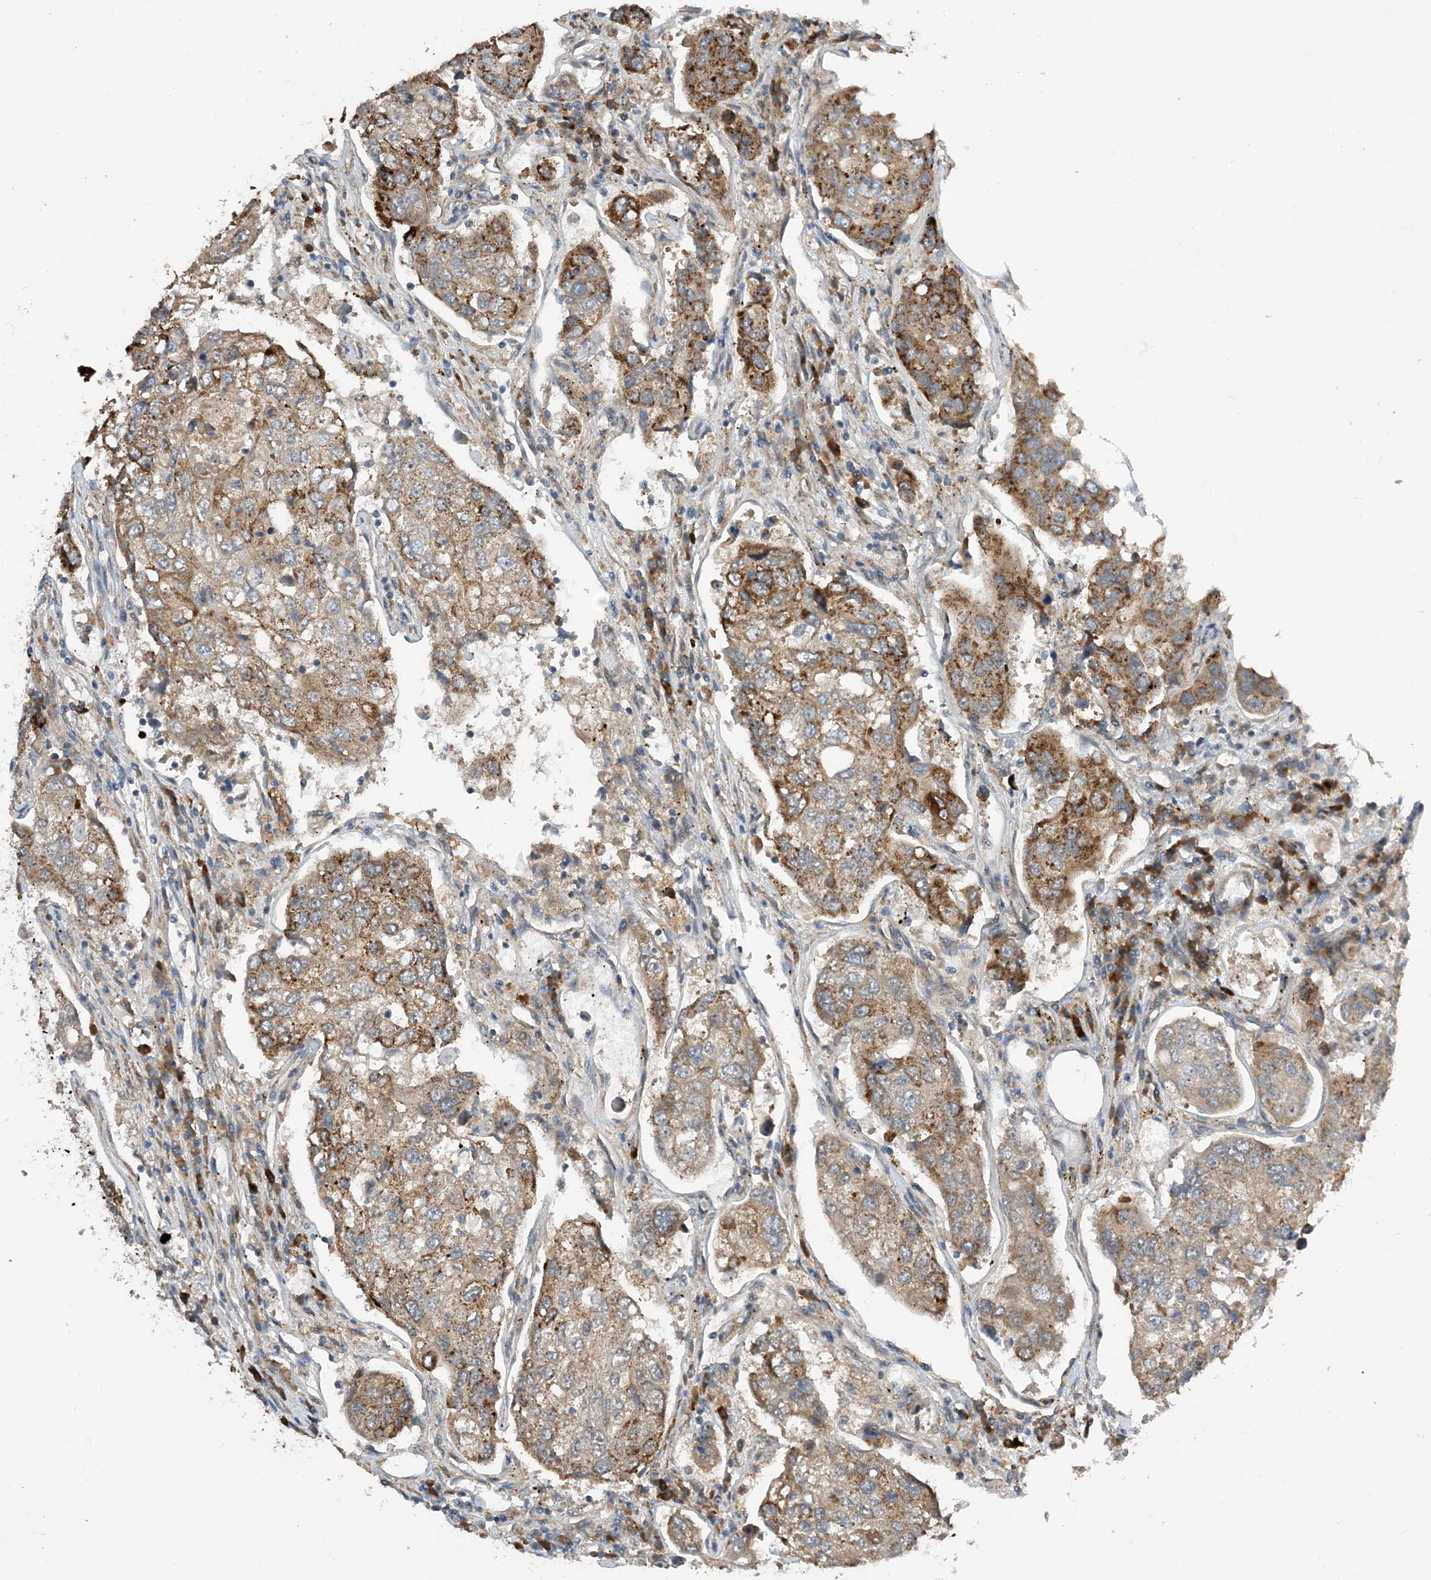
{"staining": {"intensity": "moderate", "quantity": ">75%", "location": "cytoplasmic/membranous"}, "tissue": "urothelial cancer", "cell_type": "Tumor cells", "image_type": "cancer", "snomed": [{"axis": "morphology", "description": "Urothelial carcinoma, High grade"}, {"axis": "topography", "description": "Lymph node"}, {"axis": "topography", "description": "Urinary bladder"}], "caption": "IHC (DAB (3,3'-diaminobenzidine)) staining of urothelial cancer exhibits moderate cytoplasmic/membranous protein staining in about >75% of tumor cells.", "gene": "PHOSPHO2", "patient": {"sex": "male", "age": 51}}